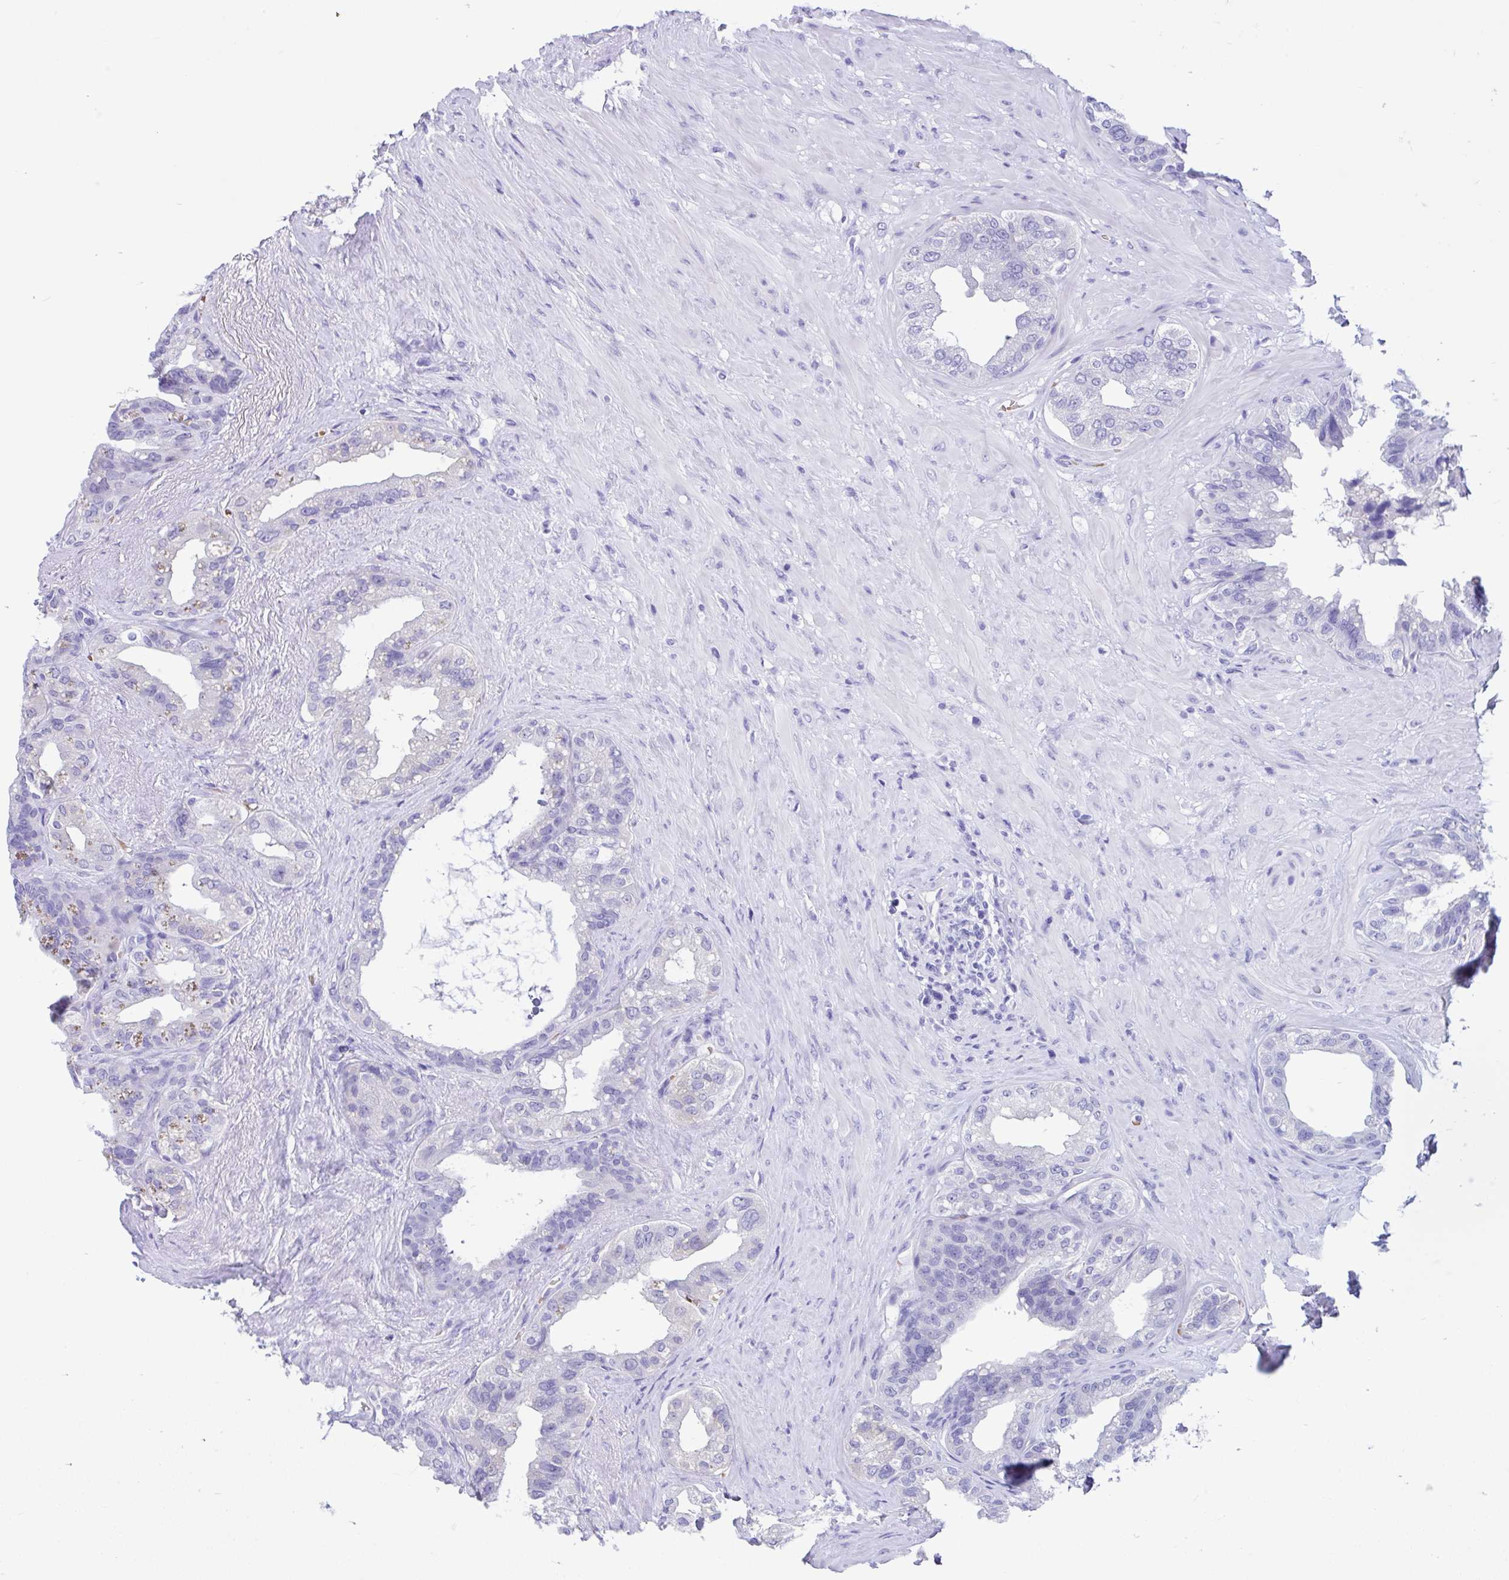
{"staining": {"intensity": "negative", "quantity": "none", "location": "none"}, "tissue": "seminal vesicle", "cell_type": "Glandular cells", "image_type": "normal", "snomed": [{"axis": "morphology", "description": "Normal tissue, NOS"}, {"axis": "topography", "description": "Seminal veicle"}, {"axis": "topography", "description": "Peripheral nerve tissue"}], "caption": "This is a photomicrograph of immunohistochemistry staining of normal seminal vesicle, which shows no expression in glandular cells. Nuclei are stained in blue.", "gene": "TMEM79", "patient": {"sex": "male", "age": 76}}